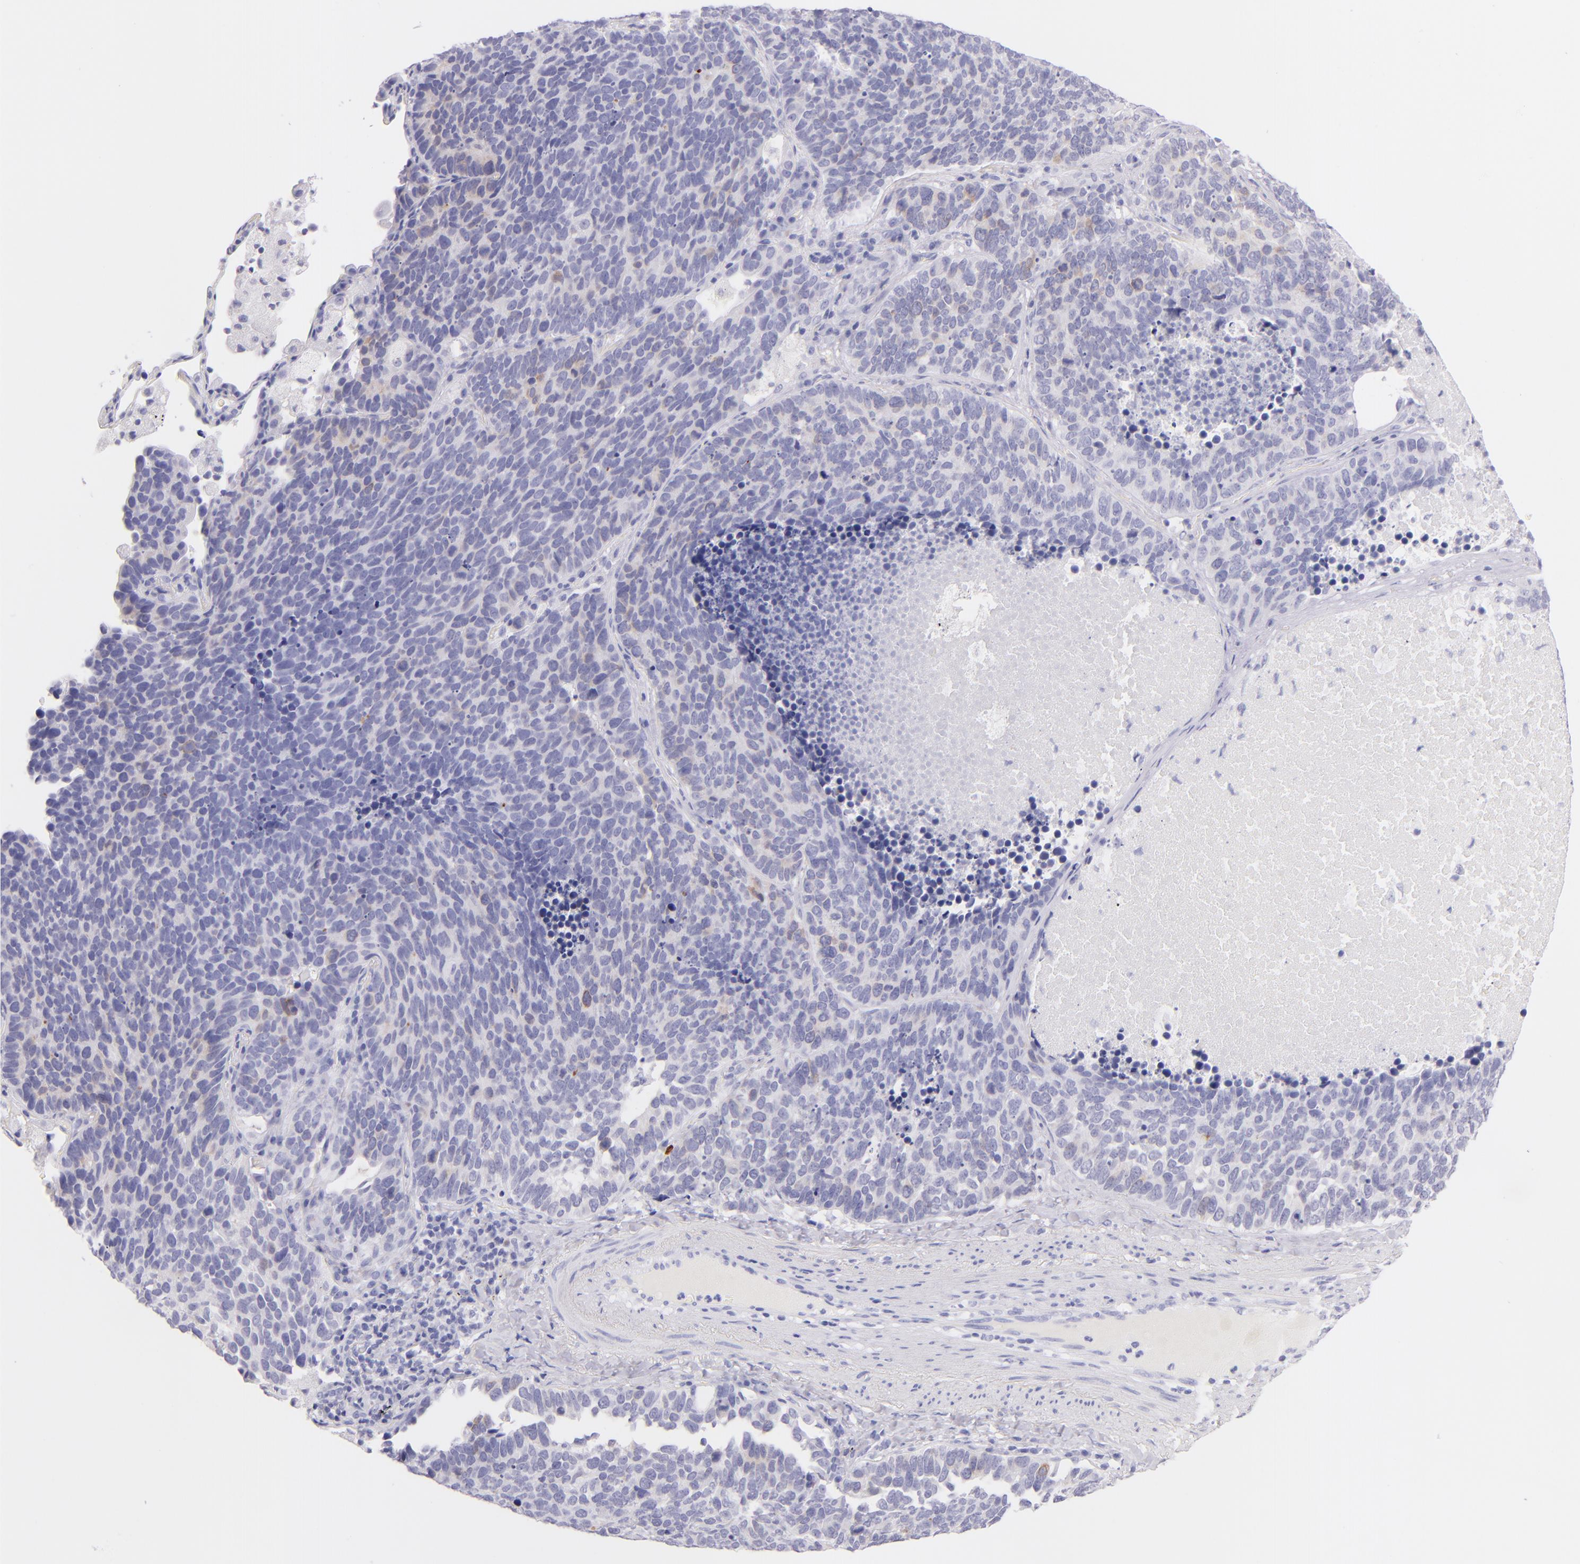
{"staining": {"intensity": "negative", "quantity": "none", "location": "none"}, "tissue": "lung cancer", "cell_type": "Tumor cells", "image_type": "cancer", "snomed": [{"axis": "morphology", "description": "Neoplasm, malignant, NOS"}, {"axis": "topography", "description": "Lung"}], "caption": "A micrograph of human lung malignant neoplasm is negative for staining in tumor cells. (DAB immunohistochemistry (IHC) visualized using brightfield microscopy, high magnification).", "gene": "SDC1", "patient": {"sex": "female", "age": 75}}